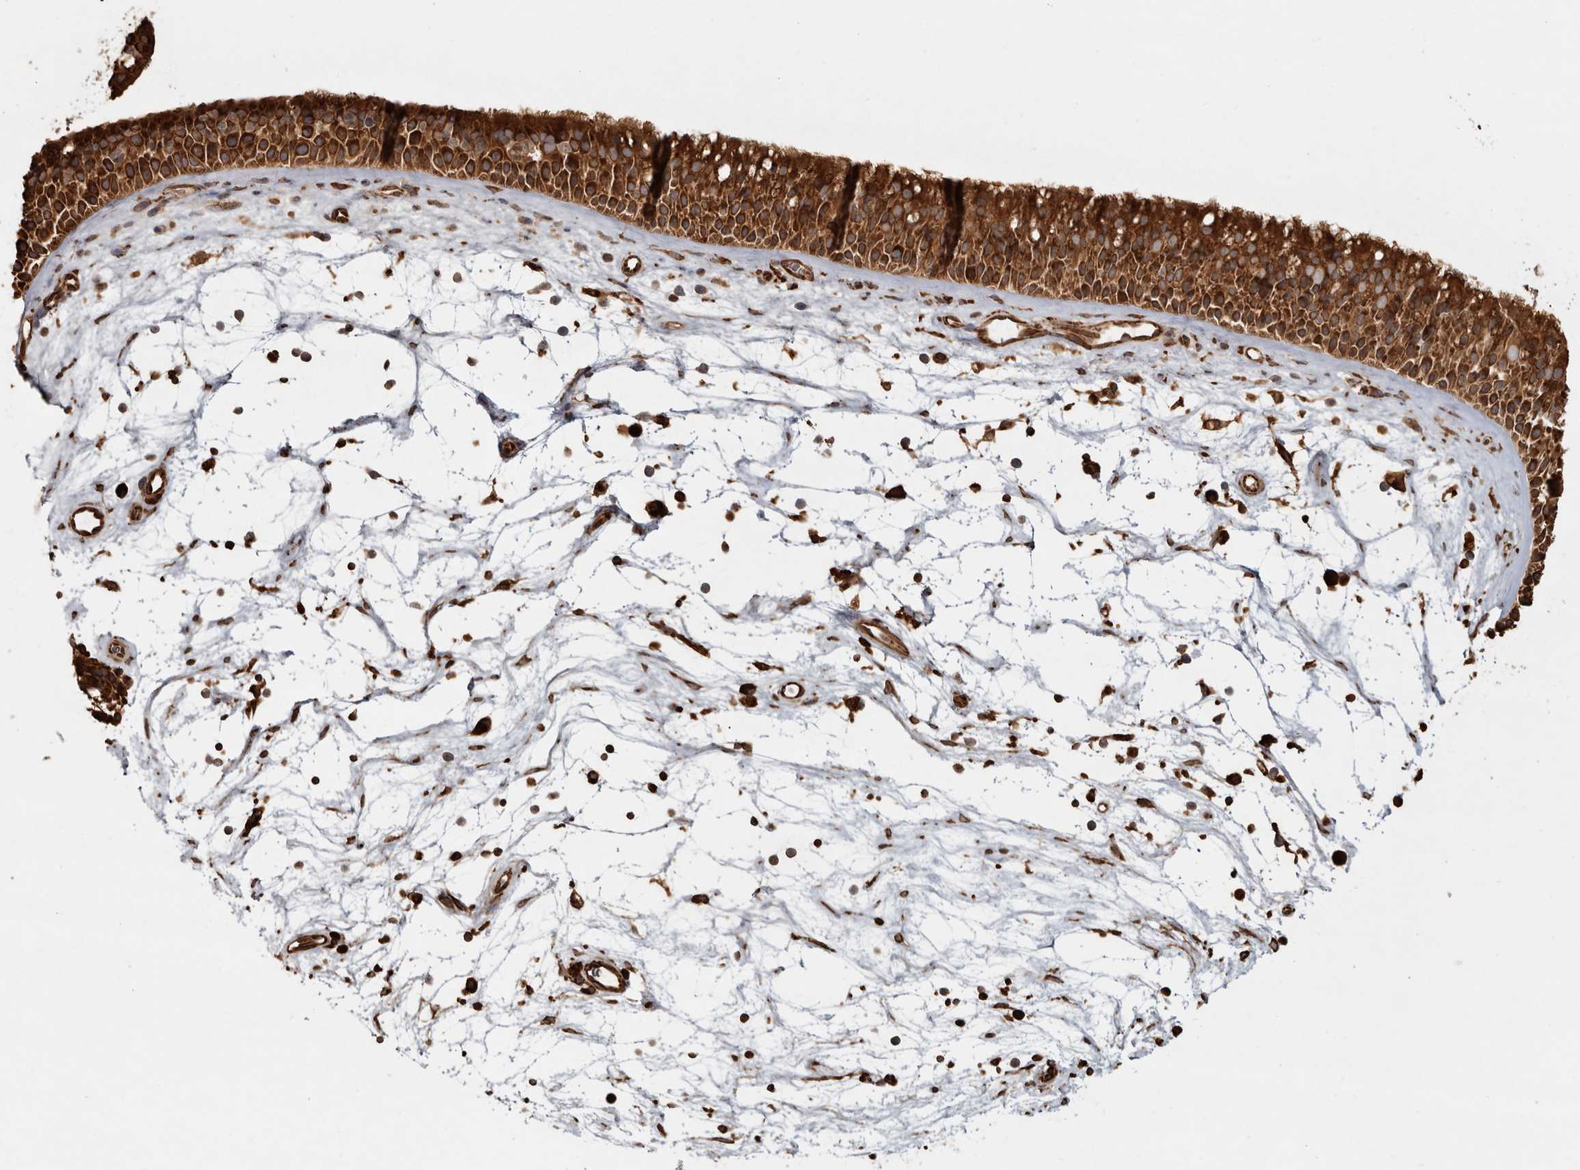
{"staining": {"intensity": "strong", "quantity": ">75%", "location": "cytoplasmic/membranous"}, "tissue": "nasopharynx", "cell_type": "Respiratory epithelial cells", "image_type": "normal", "snomed": [{"axis": "morphology", "description": "Normal tissue, NOS"}, {"axis": "topography", "description": "Nasopharynx"}], "caption": "DAB immunohistochemical staining of benign human nasopharynx exhibits strong cytoplasmic/membranous protein expression in approximately >75% of respiratory epithelial cells.", "gene": "CAMSAP2", "patient": {"sex": "male", "age": 64}}